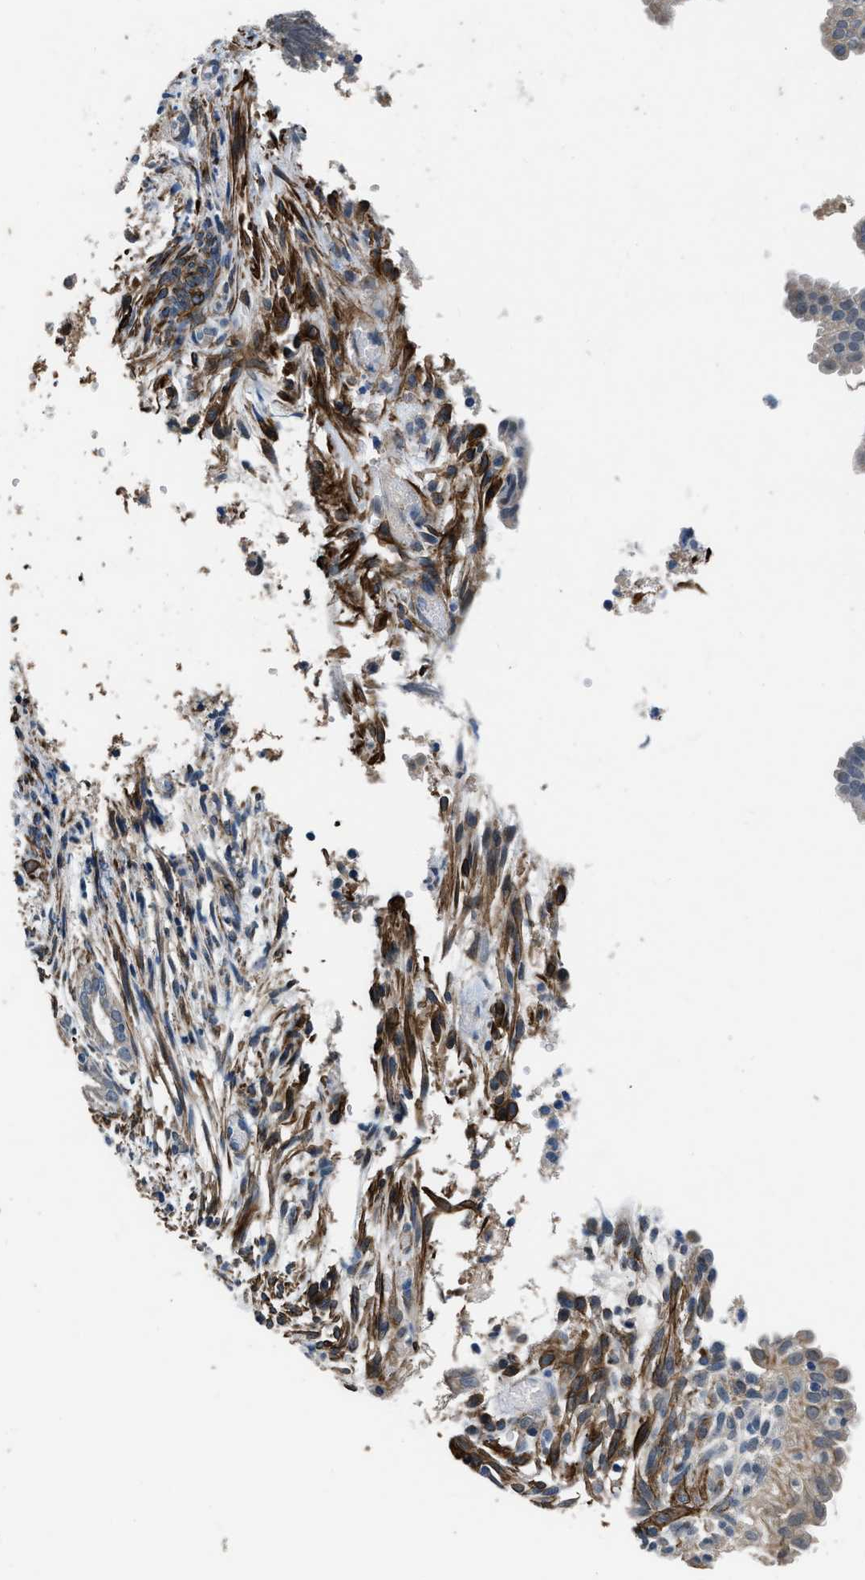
{"staining": {"intensity": "weak", "quantity": "<25%", "location": "cytoplasmic/membranous,nuclear"}, "tissue": "endometrial cancer", "cell_type": "Tumor cells", "image_type": "cancer", "snomed": [{"axis": "morphology", "description": "Adenocarcinoma, NOS"}, {"axis": "topography", "description": "Endometrium"}], "caption": "This is an immunohistochemistry (IHC) image of endometrial cancer (adenocarcinoma). There is no expression in tumor cells.", "gene": "LANCL2", "patient": {"sex": "female", "age": 58}}